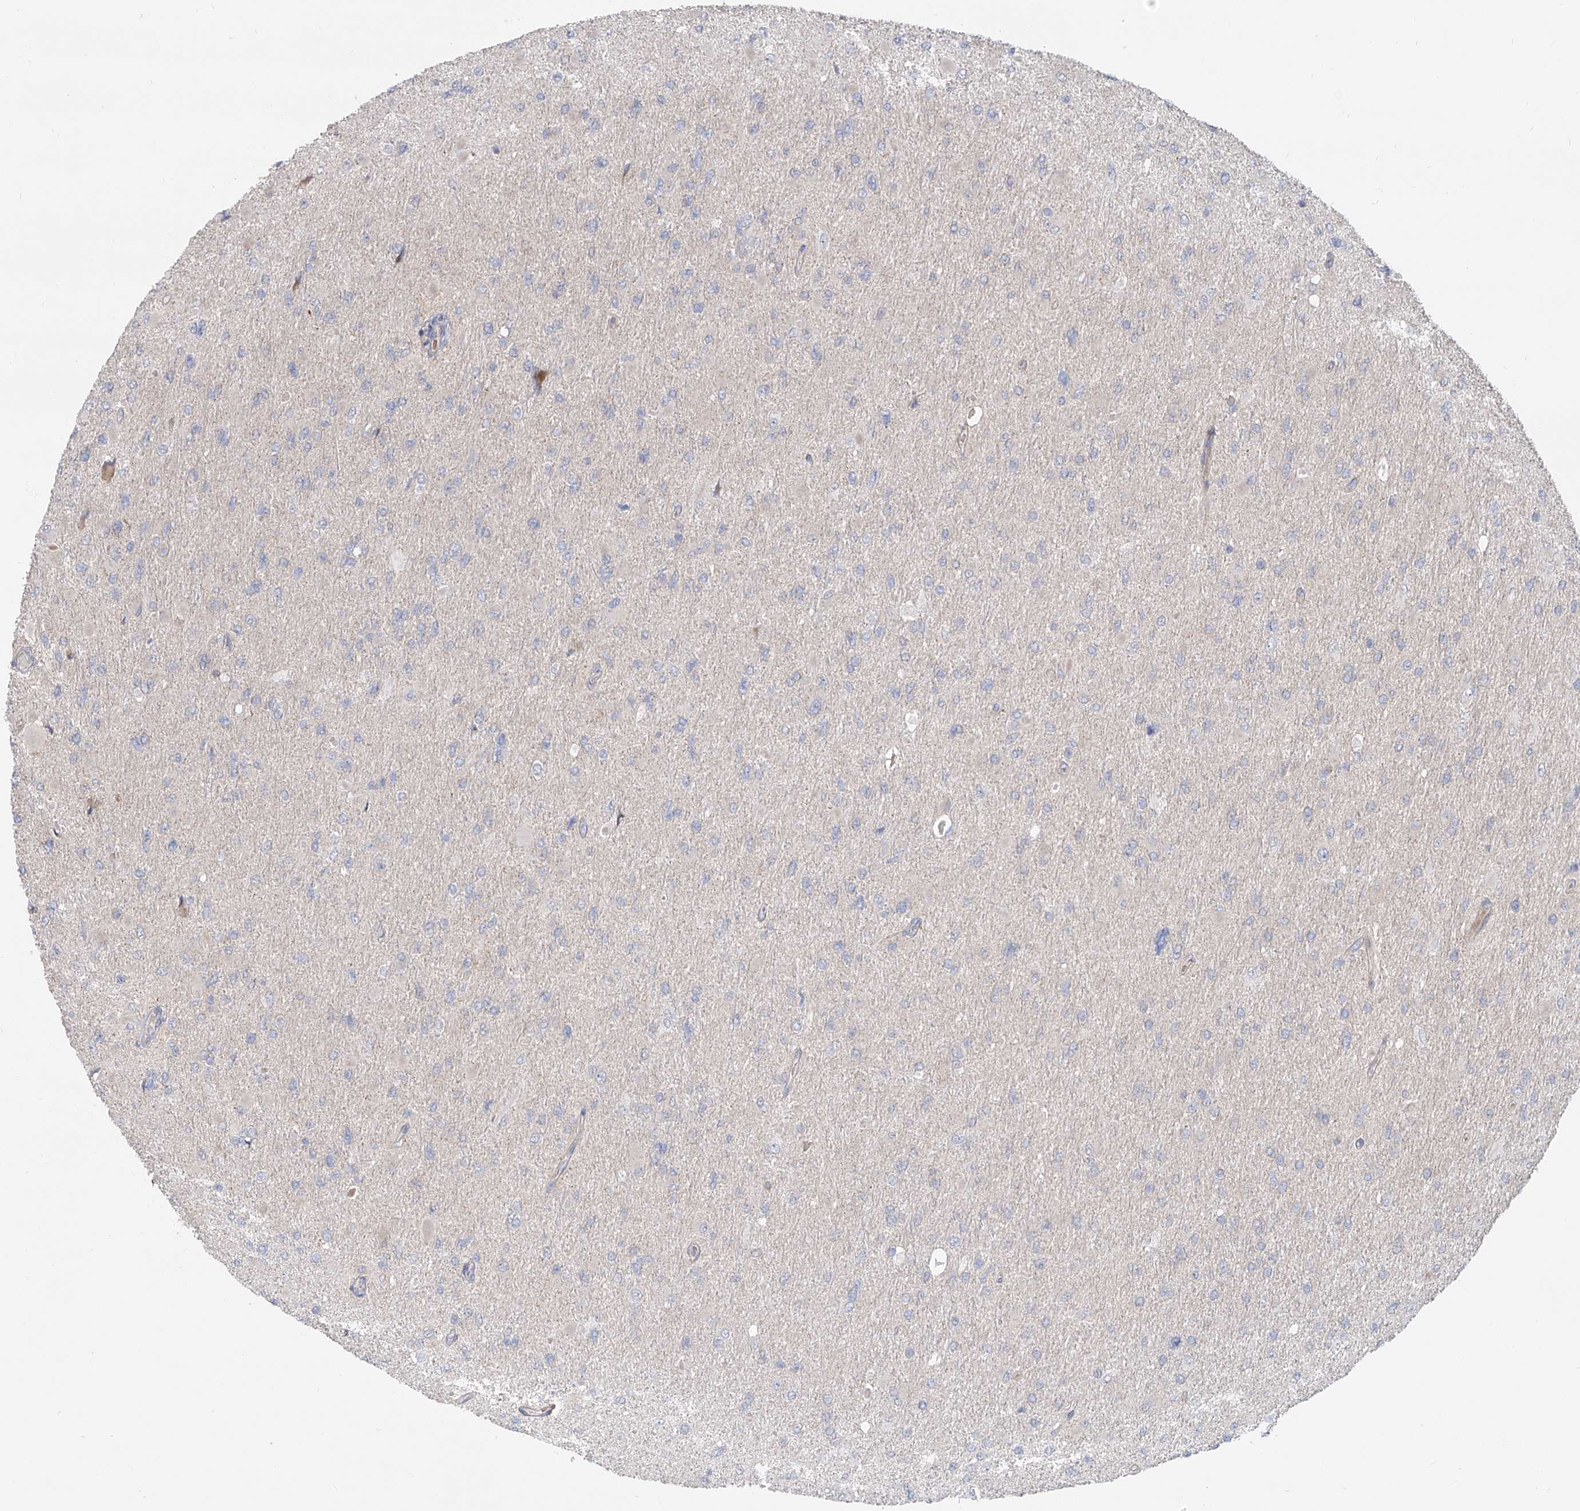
{"staining": {"intensity": "negative", "quantity": "none", "location": "none"}, "tissue": "glioma", "cell_type": "Tumor cells", "image_type": "cancer", "snomed": [{"axis": "morphology", "description": "Glioma, malignant, High grade"}, {"axis": "topography", "description": "Cerebral cortex"}], "caption": "The immunohistochemistry (IHC) photomicrograph has no significant staining in tumor cells of malignant glioma (high-grade) tissue.", "gene": "LRRC1", "patient": {"sex": "female", "age": 36}}